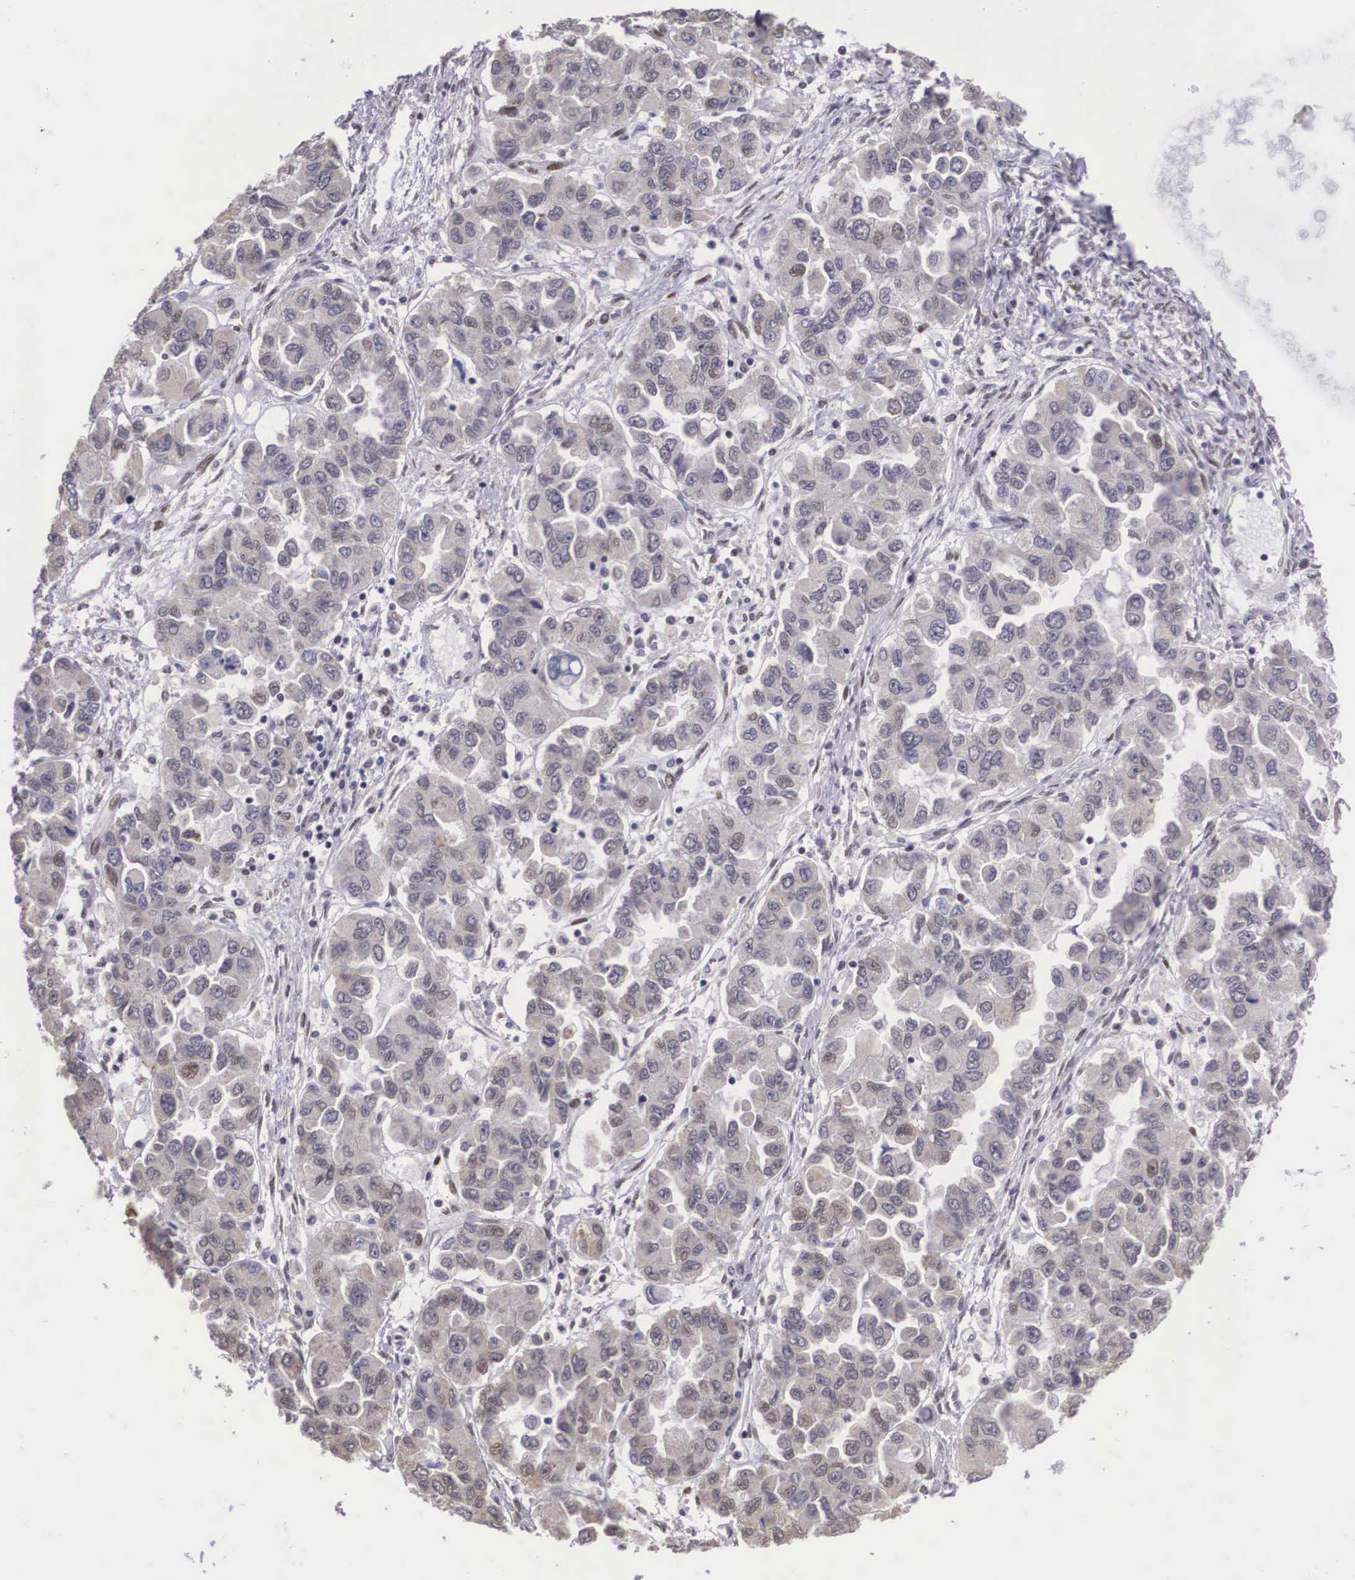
{"staining": {"intensity": "weak", "quantity": "<25%", "location": "cytoplasmic/membranous"}, "tissue": "ovarian cancer", "cell_type": "Tumor cells", "image_type": "cancer", "snomed": [{"axis": "morphology", "description": "Cystadenocarcinoma, serous, NOS"}, {"axis": "topography", "description": "Ovary"}], "caption": "This image is of ovarian cancer (serous cystadenocarcinoma) stained with immunohistochemistry (IHC) to label a protein in brown with the nuclei are counter-stained blue. There is no expression in tumor cells.", "gene": "SLC25A21", "patient": {"sex": "female", "age": 84}}